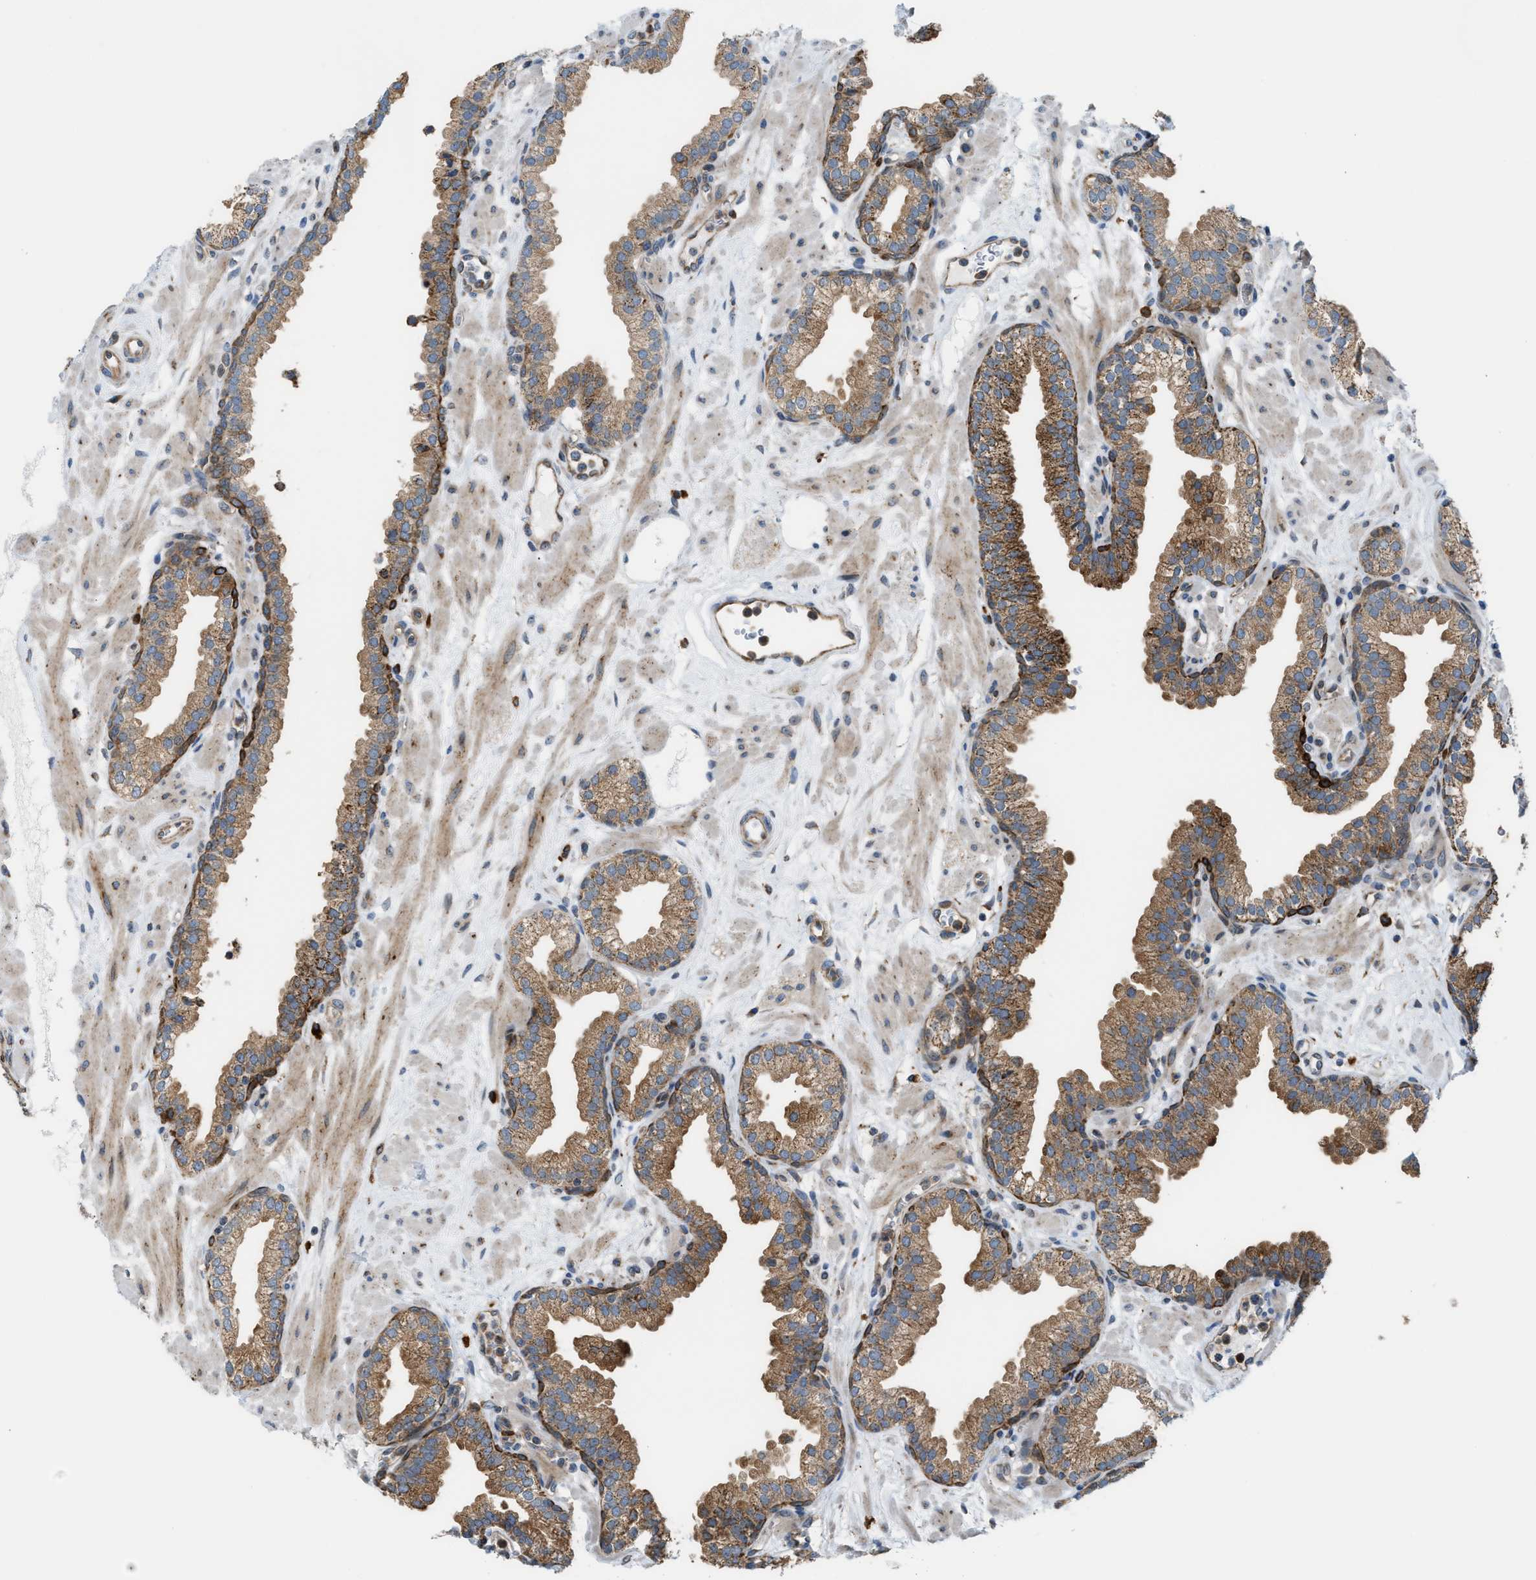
{"staining": {"intensity": "moderate", "quantity": ">75%", "location": "cytoplasmic/membranous"}, "tissue": "prostate", "cell_type": "Glandular cells", "image_type": "normal", "snomed": [{"axis": "morphology", "description": "Normal tissue, NOS"}, {"axis": "morphology", "description": "Urothelial carcinoma, Low grade"}, {"axis": "topography", "description": "Urinary bladder"}, {"axis": "topography", "description": "Prostate"}], "caption": "High-power microscopy captured an IHC photomicrograph of normal prostate, revealing moderate cytoplasmic/membranous positivity in approximately >75% of glandular cells.", "gene": "PDCL", "patient": {"sex": "male", "age": 60}}